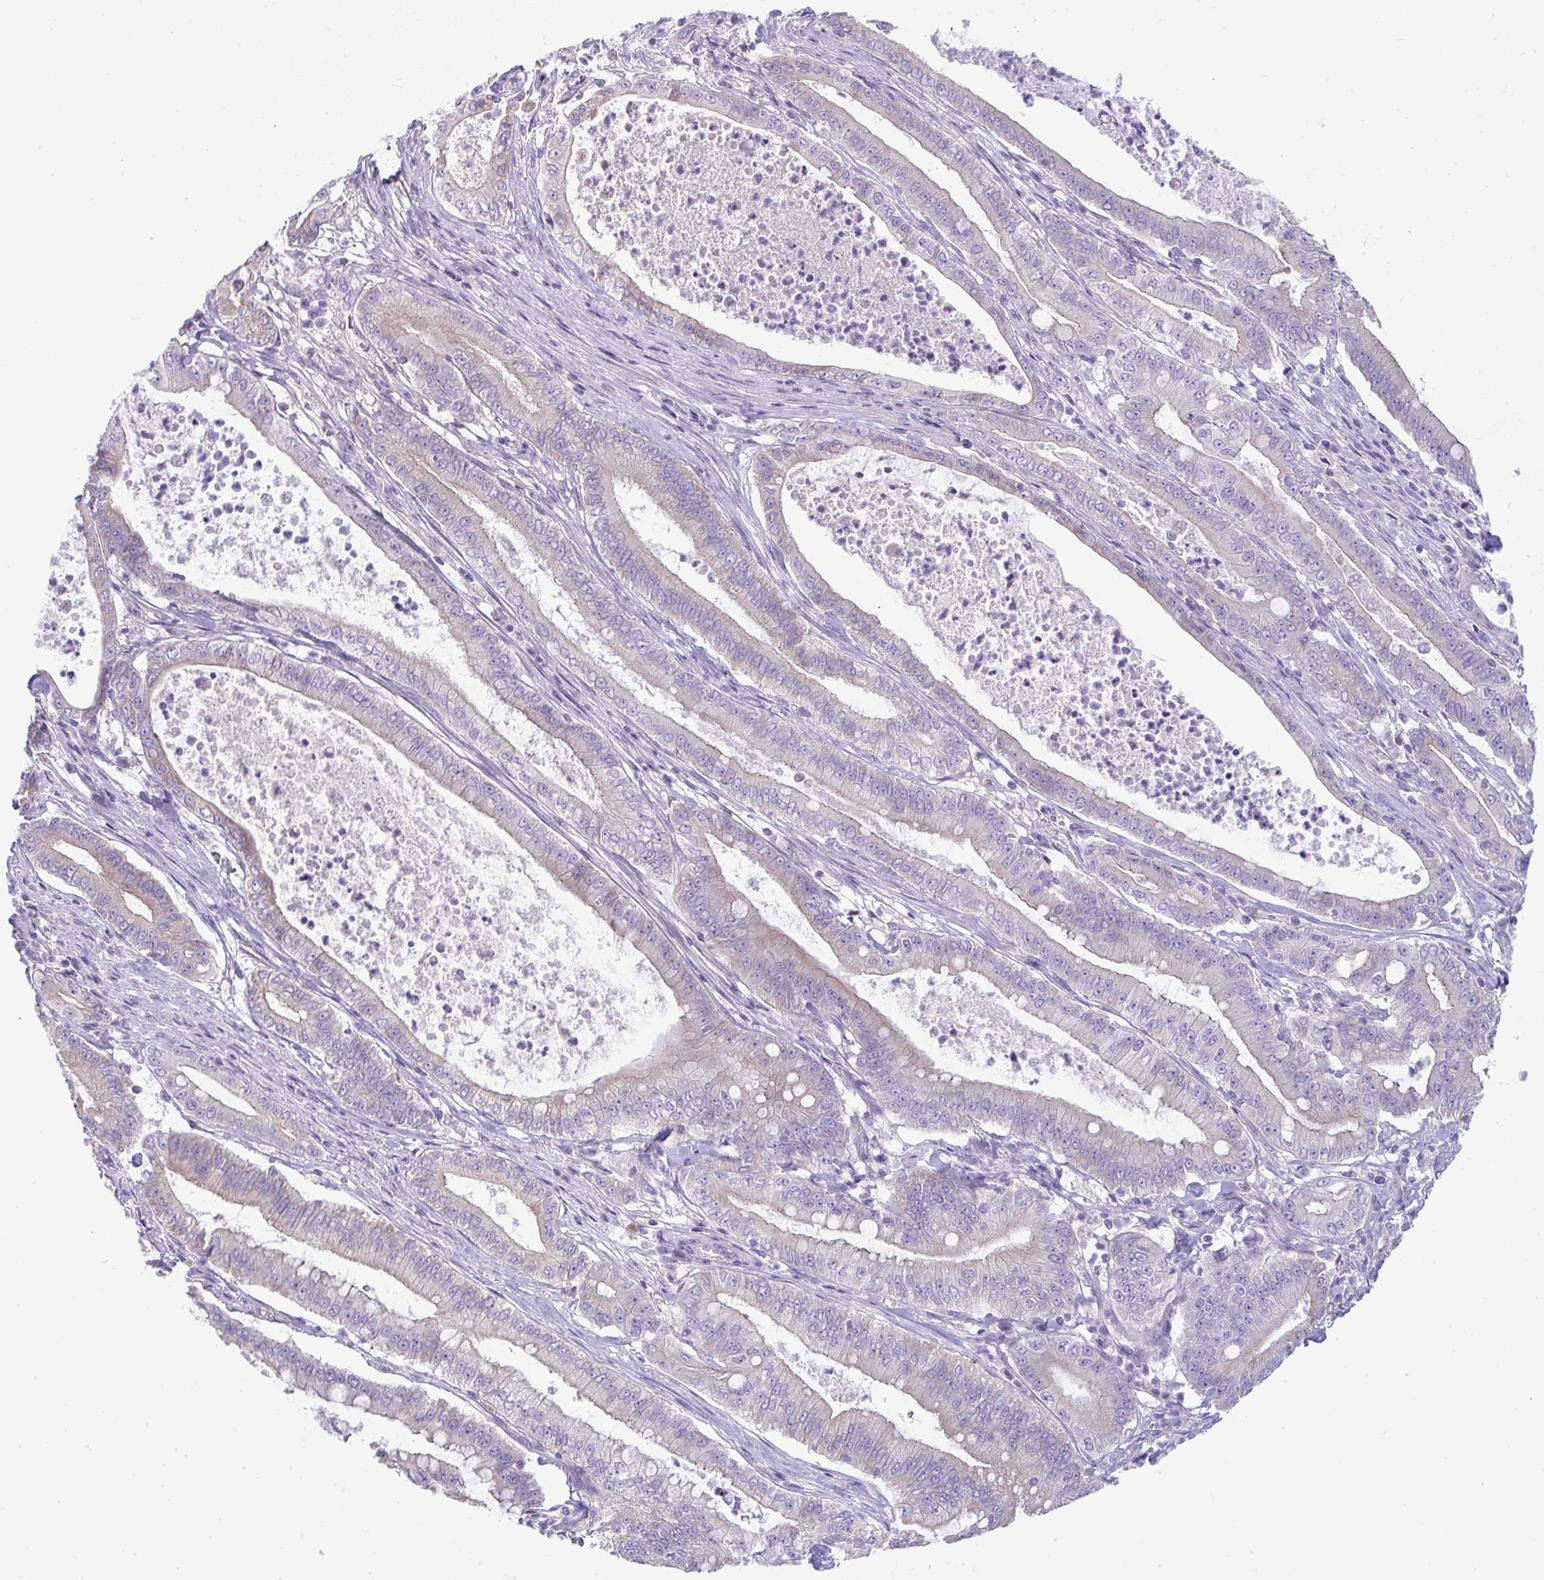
{"staining": {"intensity": "weak", "quantity": "<25%", "location": "cytoplasmic/membranous"}, "tissue": "pancreatic cancer", "cell_type": "Tumor cells", "image_type": "cancer", "snomed": [{"axis": "morphology", "description": "Adenocarcinoma, NOS"}, {"axis": "topography", "description": "Pancreas"}], "caption": "This micrograph is of pancreatic cancer (adenocarcinoma) stained with IHC to label a protein in brown with the nuclei are counter-stained blue. There is no staining in tumor cells. (DAB immunohistochemistry, high magnification).", "gene": "PLA2G12B", "patient": {"sex": "male", "age": 71}}